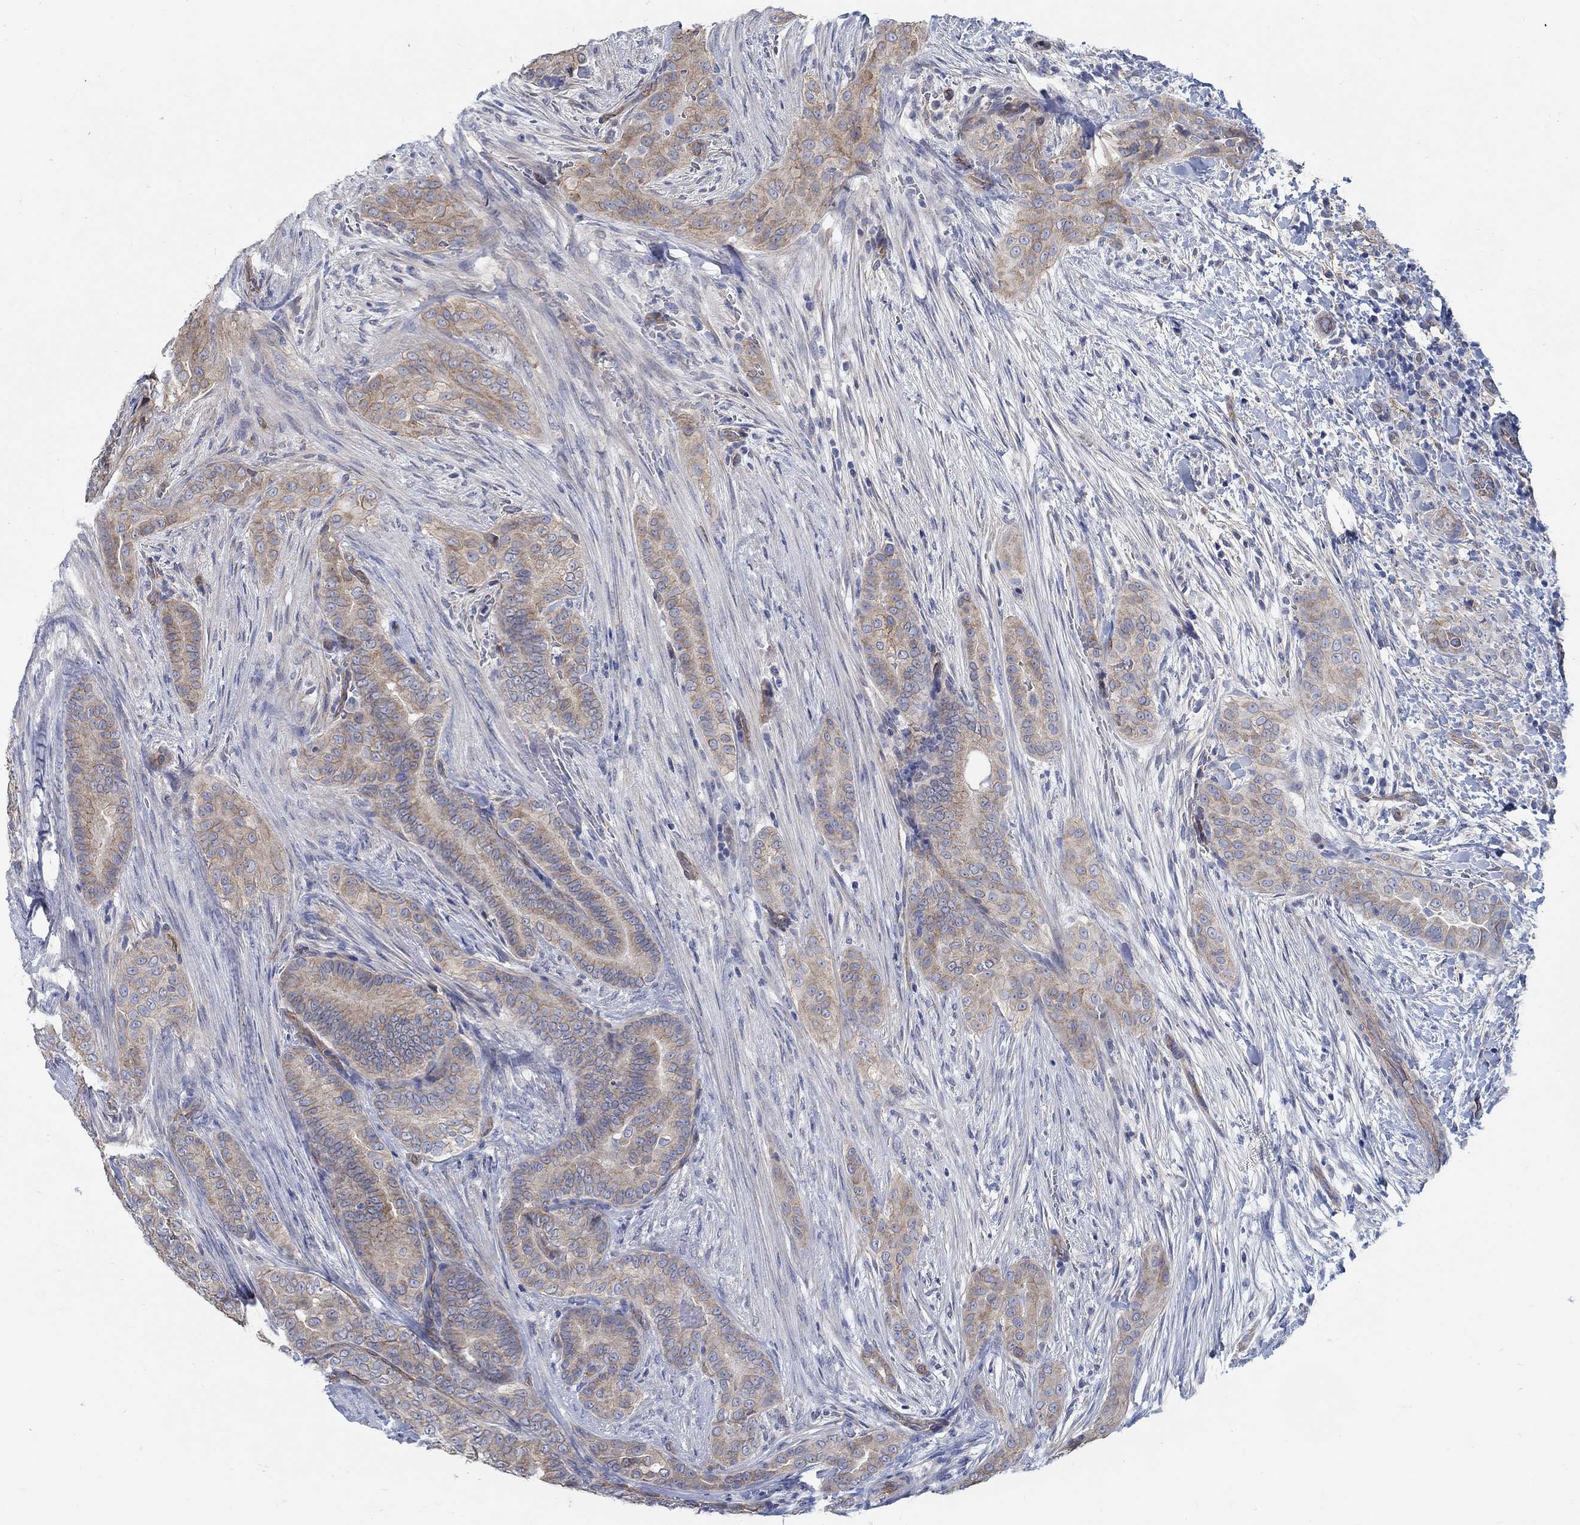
{"staining": {"intensity": "weak", "quantity": "25%-75%", "location": "cytoplasmic/membranous"}, "tissue": "thyroid cancer", "cell_type": "Tumor cells", "image_type": "cancer", "snomed": [{"axis": "morphology", "description": "Papillary adenocarcinoma, NOS"}, {"axis": "topography", "description": "Thyroid gland"}], "caption": "Immunohistochemical staining of human thyroid cancer reveals low levels of weak cytoplasmic/membranous protein positivity in about 25%-75% of tumor cells. (IHC, brightfield microscopy, high magnification).", "gene": "TMEM198", "patient": {"sex": "male", "age": 61}}